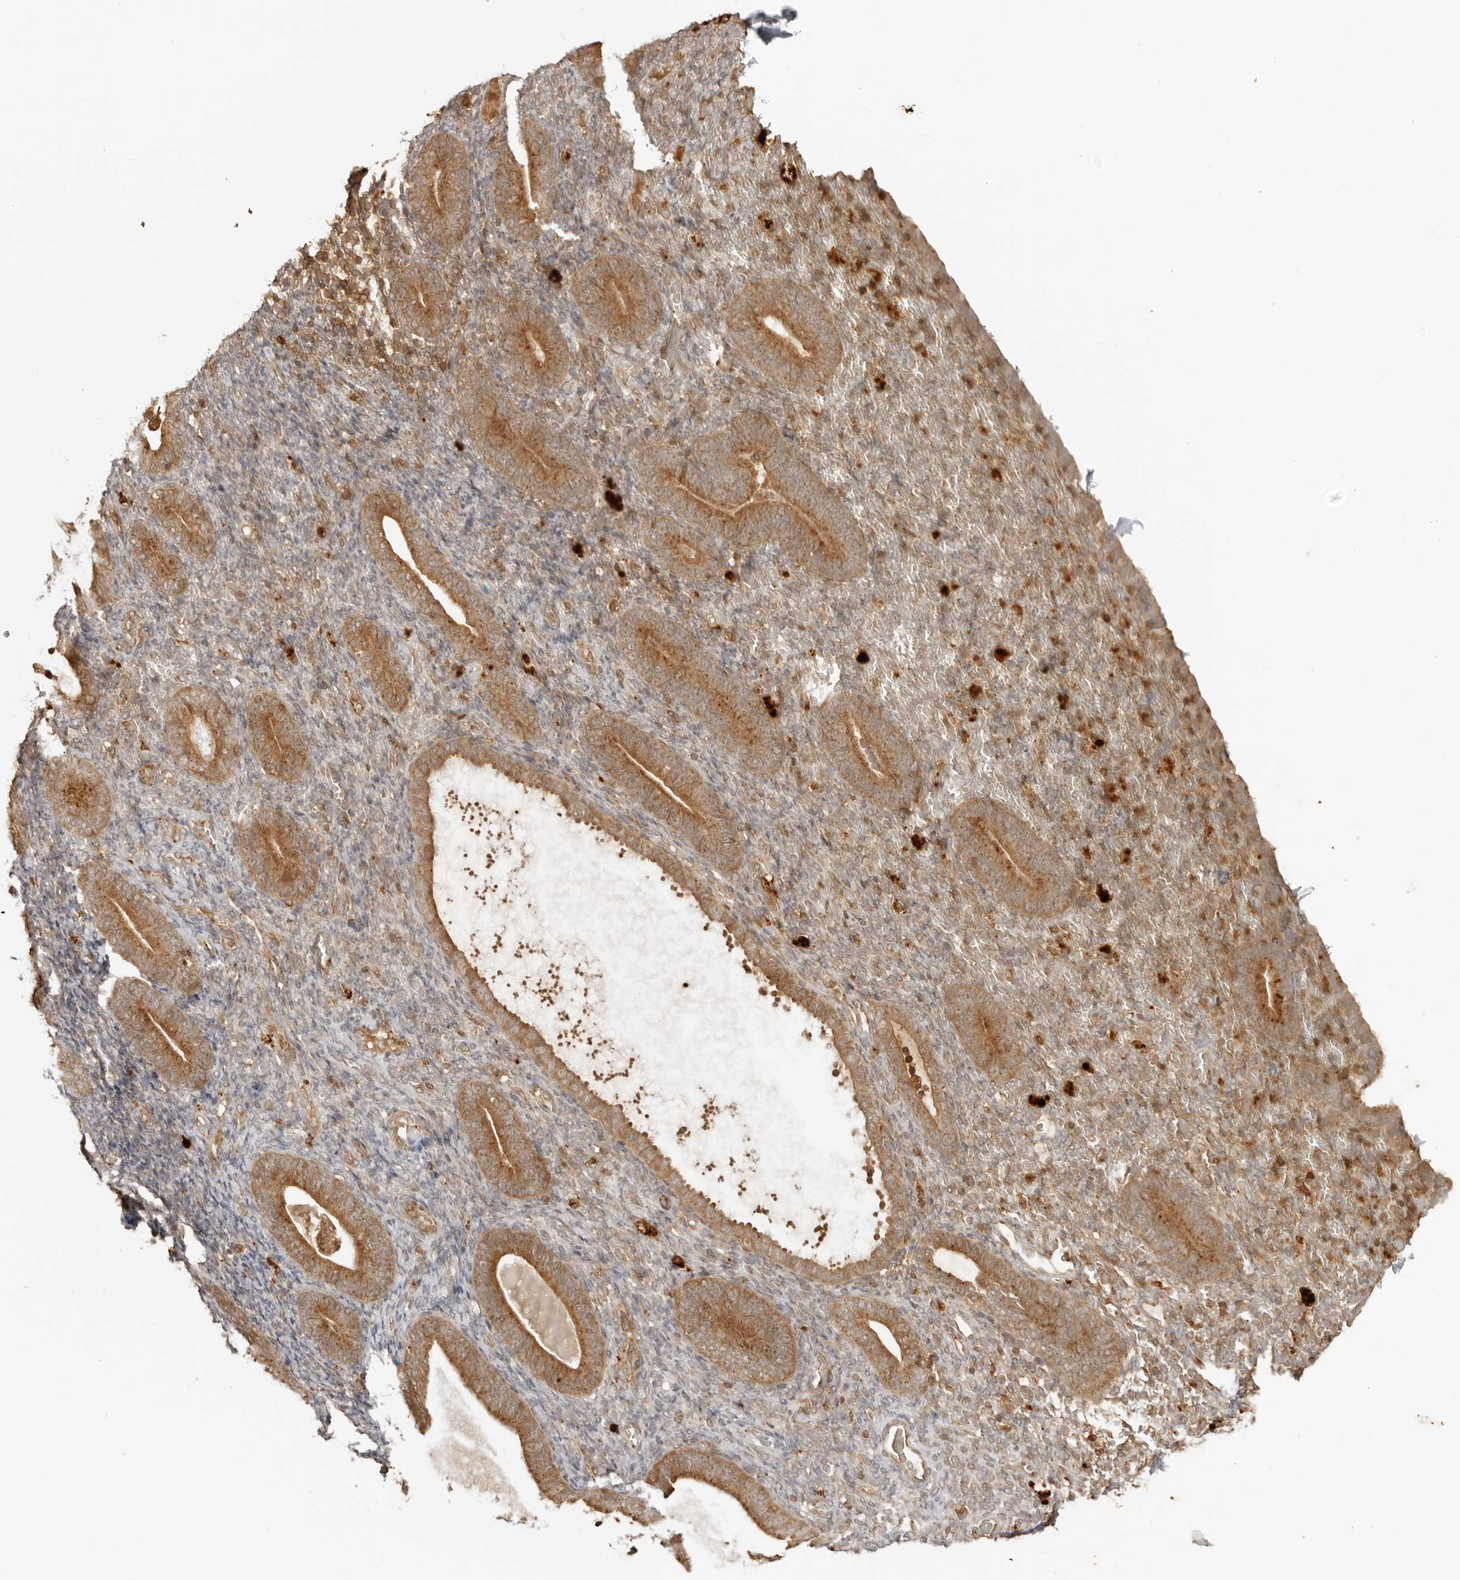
{"staining": {"intensity": "weak", "quantity": "<25%", "location": "cytoplasmic/membranous"}, "tissue": "endometrium", "cell_type": "Cells in endometrial stroma", "image_type": "normal", "snomed": [{"axis": "morphology", "description": "Normal tissue, NOS"}, {"axis": "topography", "description": "Endometrium"}], "caption": "An image of endometrium stained for a protein displays no brown staining in cells in endometrial stroma.", "gene": "IKBKE", "patient": {"sex": "female", "age": 51}}